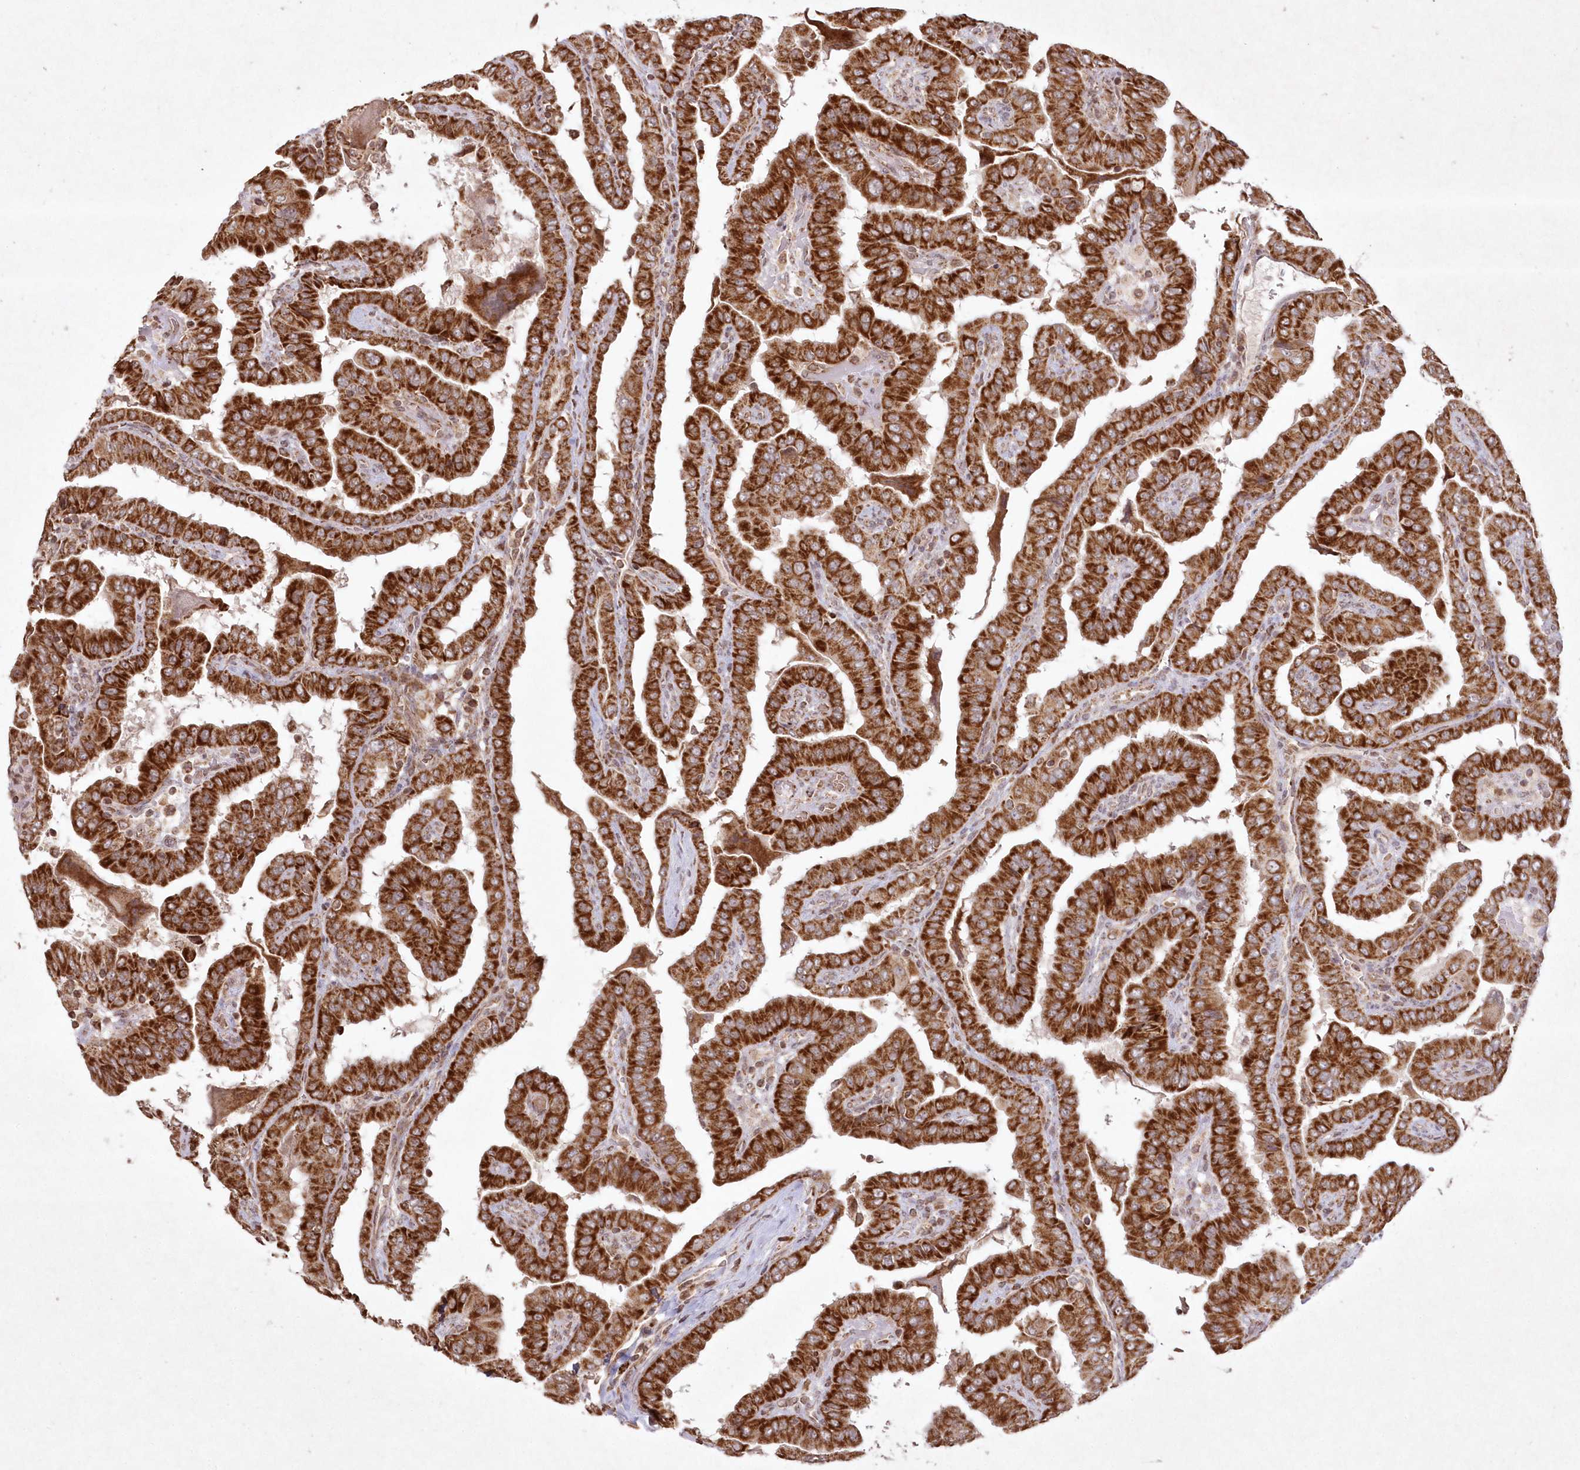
{"staining": {"intensity": "strong", "quantity": ">75%", "location": "cytoplasmic/membranous"}, "tissue": "thyroid cancer", "cell_type": "Tumor cells", "image_type": "cancer", "snomed": [{"axis": "morphology", "description": "Papillary adenocarcinoma, NOS"}, {"axis": "topography", "description": "Thyroid gland"}], "caption": "High-magnification brightfield microscopy of thyroid cancer (papillary adenocarcinoma) stained with DAB (3,3'-diaminobenzidine) (brown) and counterstained with hematoxylin (blue). tumor cells exhibit strong cytoplasmic/membranous positivity is identified in about>75% of cells. (Stains: DAB in brown, nuclei in blue, Microscopy: brightfield microscopy at high magnification).", "gene": "LRPPRC", "patient": {"sex": "male", "age": 33}}